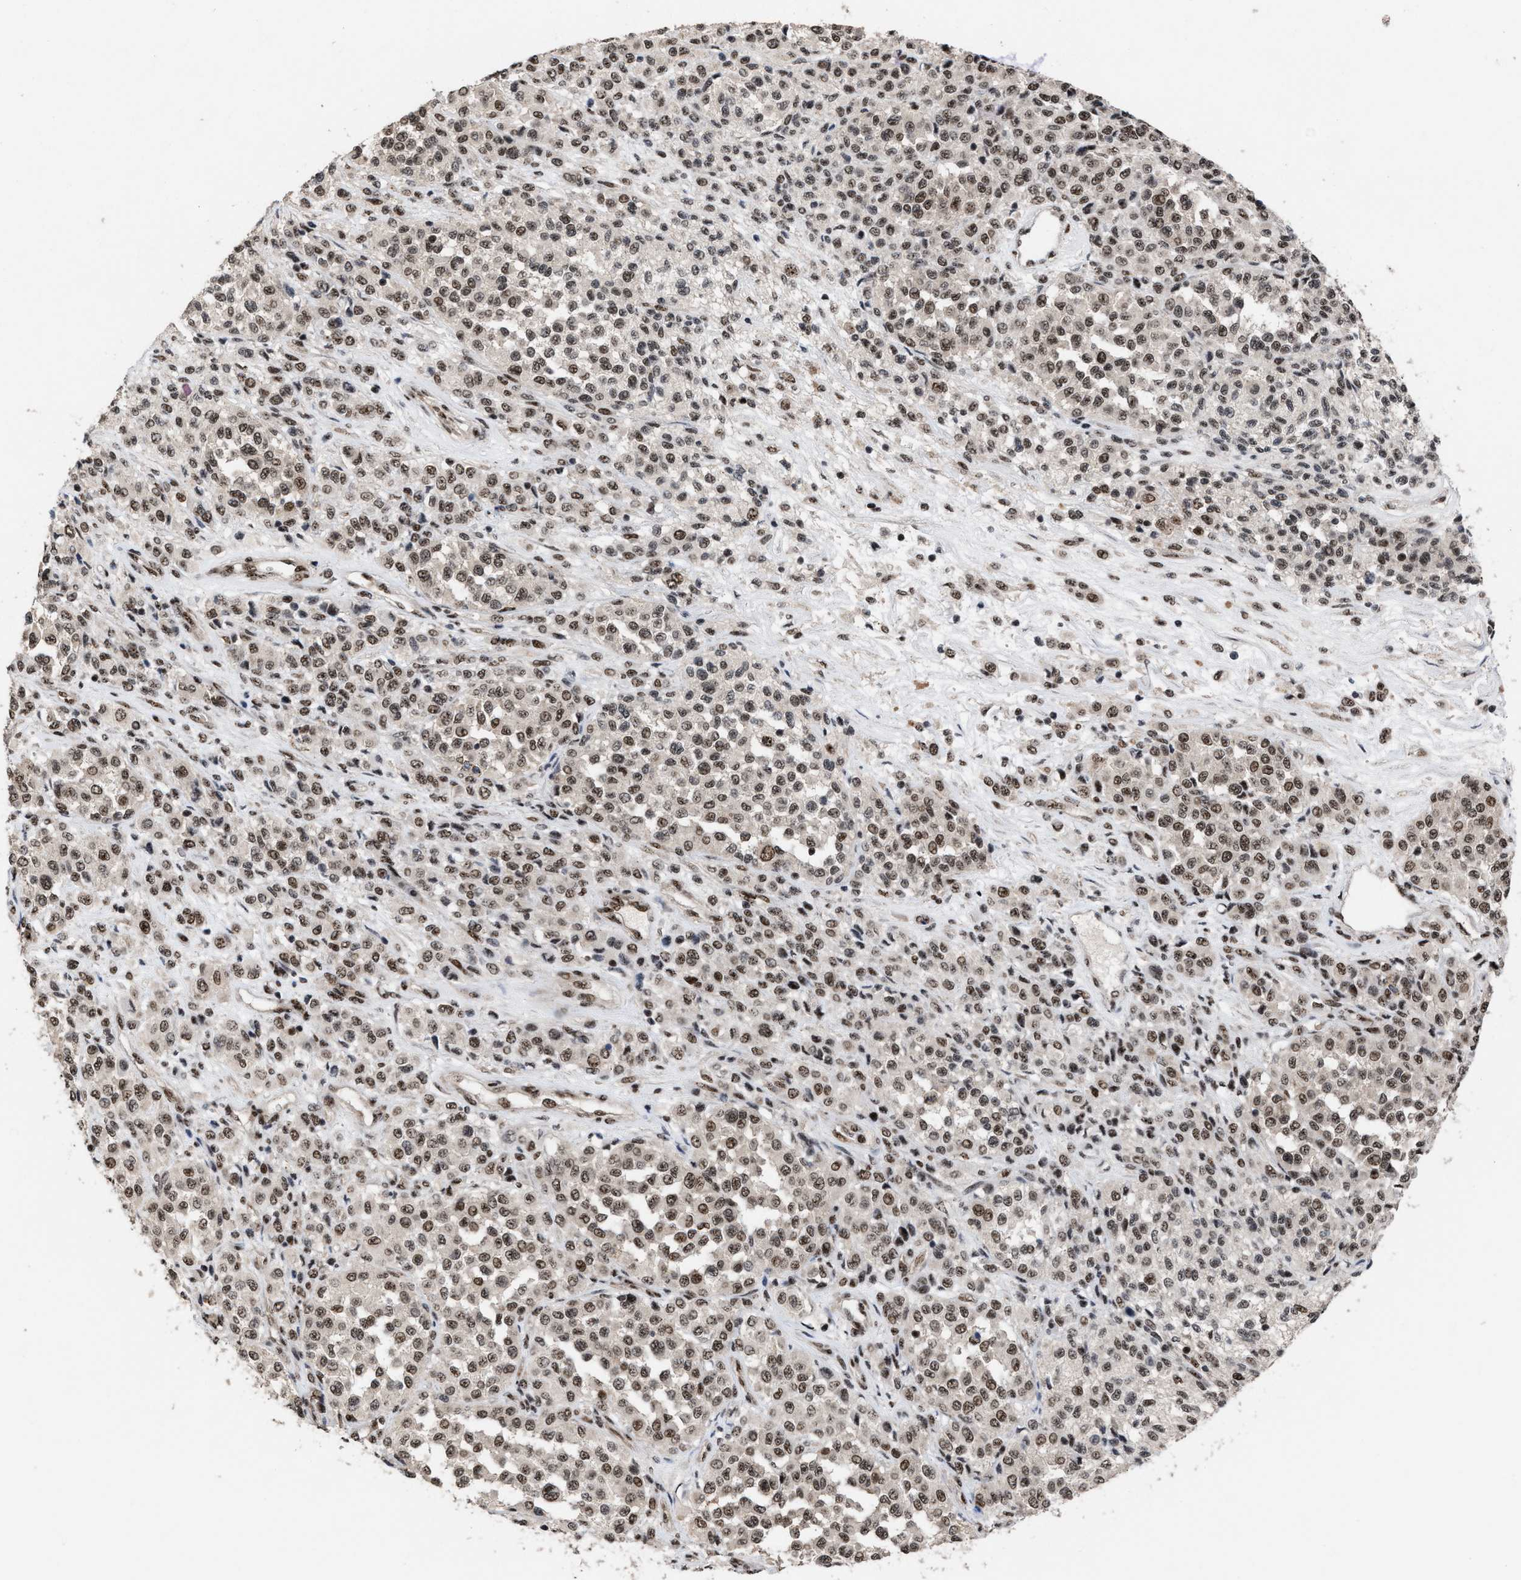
{"staining": {"intensity": "strong", "quantity": ">75%", "location": "nuclear"}, "tissue": "melanoma", "cell_type": "Tumor cells", "image_type": "cancer", "snomed": [{"axis": "morphology", "description": "Malignant melanoma, Metastatic site"}, {"axis": "topography", "description": "Pancreas"}], "caption": "Melanoma stained for a protein (brown) reveals strong nuclear positive staining in about >75% of tumor cells.", "gene": "EIF4A3", "patient": {"sex": "female", "age": 30}}